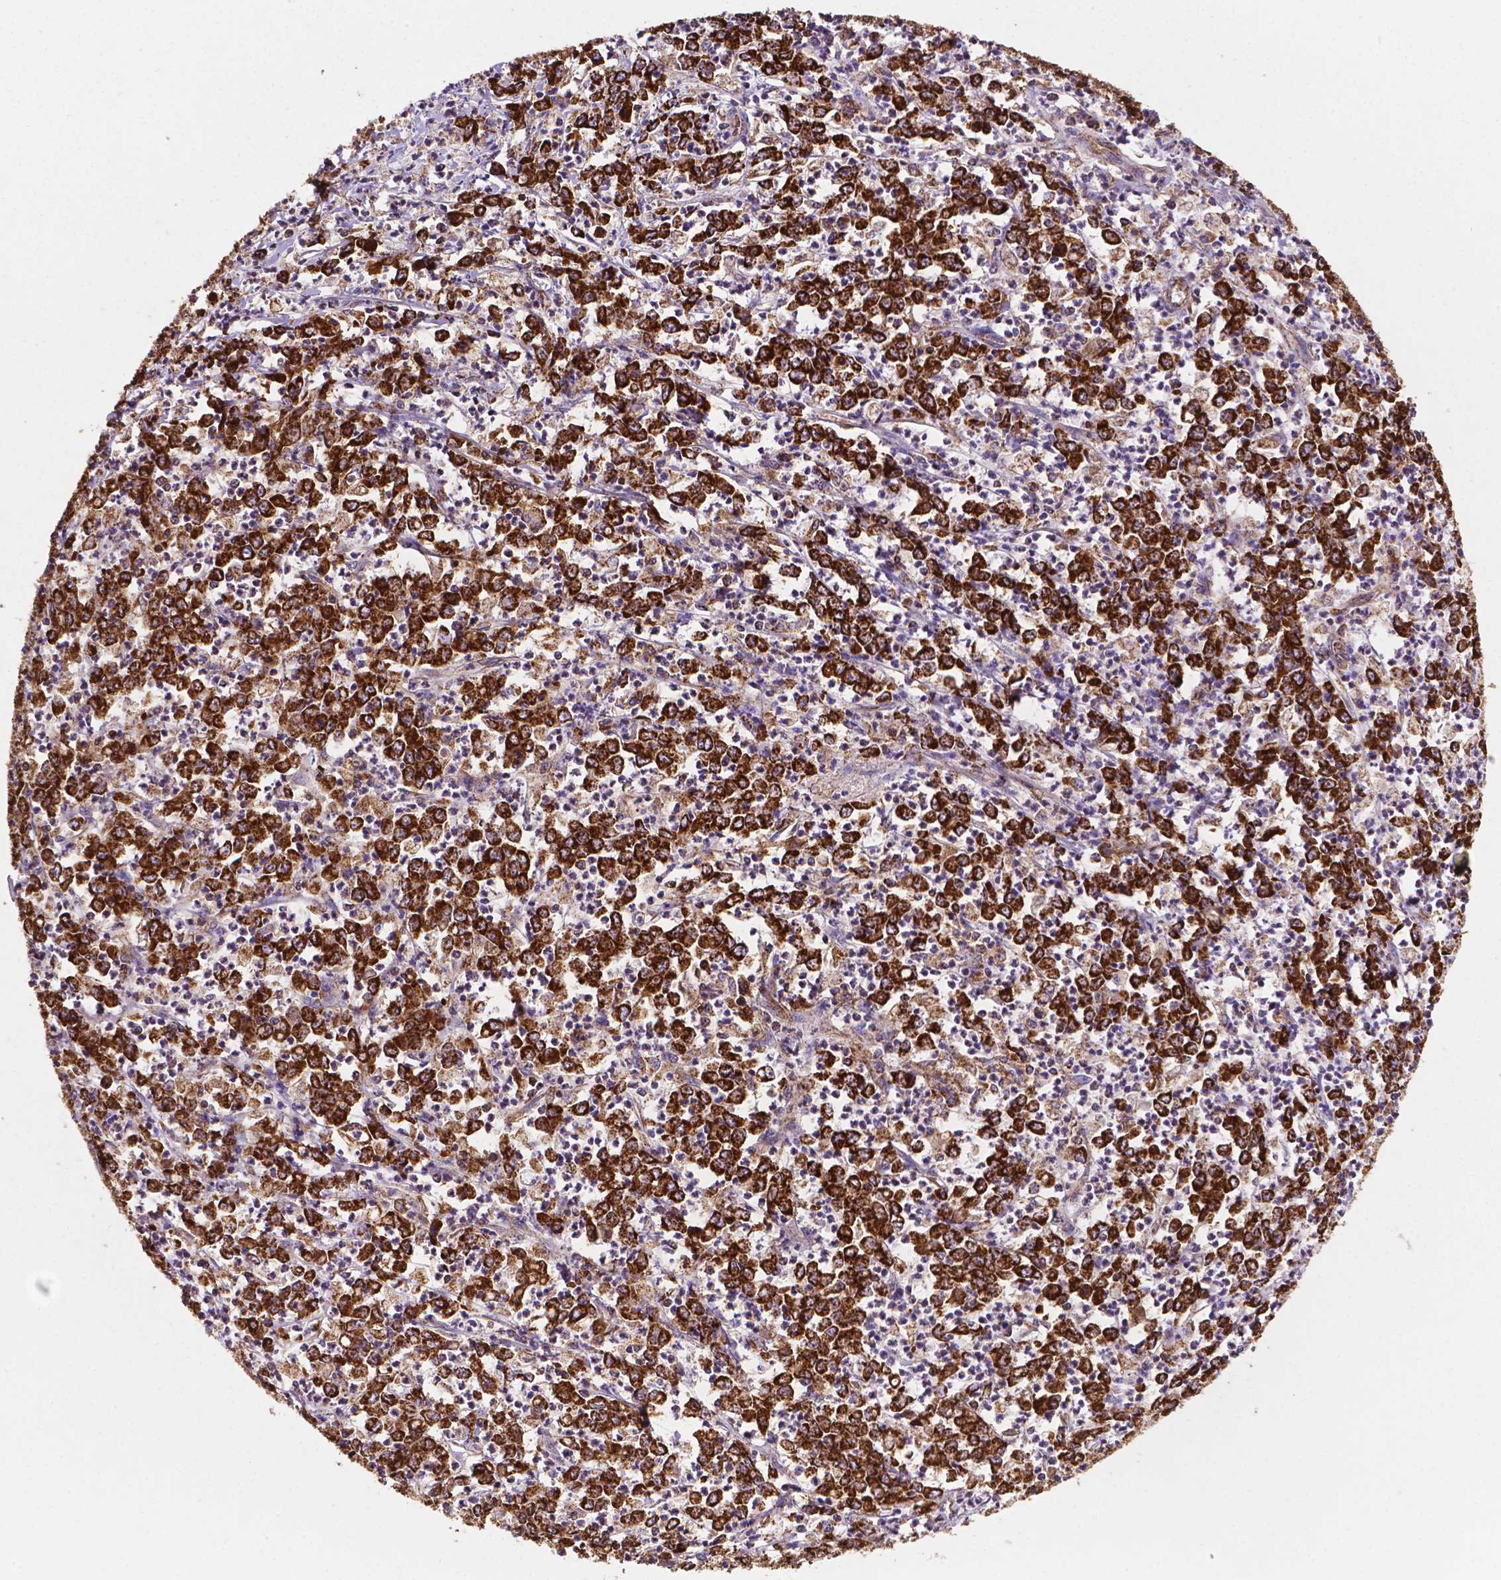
{"staining": {"intensity": "strong", "quantity": ">75%", "location": "cytoplasmic/membranous"}, "tissue": "stomach cancer", "cell_type": "Tumor cells", "image_type": "cancer", "snomed": [{"axis": "morphology", "description": "Adenocarcinoma, NOS"}, {"axis": "topography", "description": "Stomach, lower"}], "caption": "Brown immunohistochemical staining in adenocarcinoma (stomach) displays strong cytoplasmic/membranous staining in approximately >75% of tumor cells.", "gene": "HSPD1", "patient": {"sex": "female", "age": 71}}